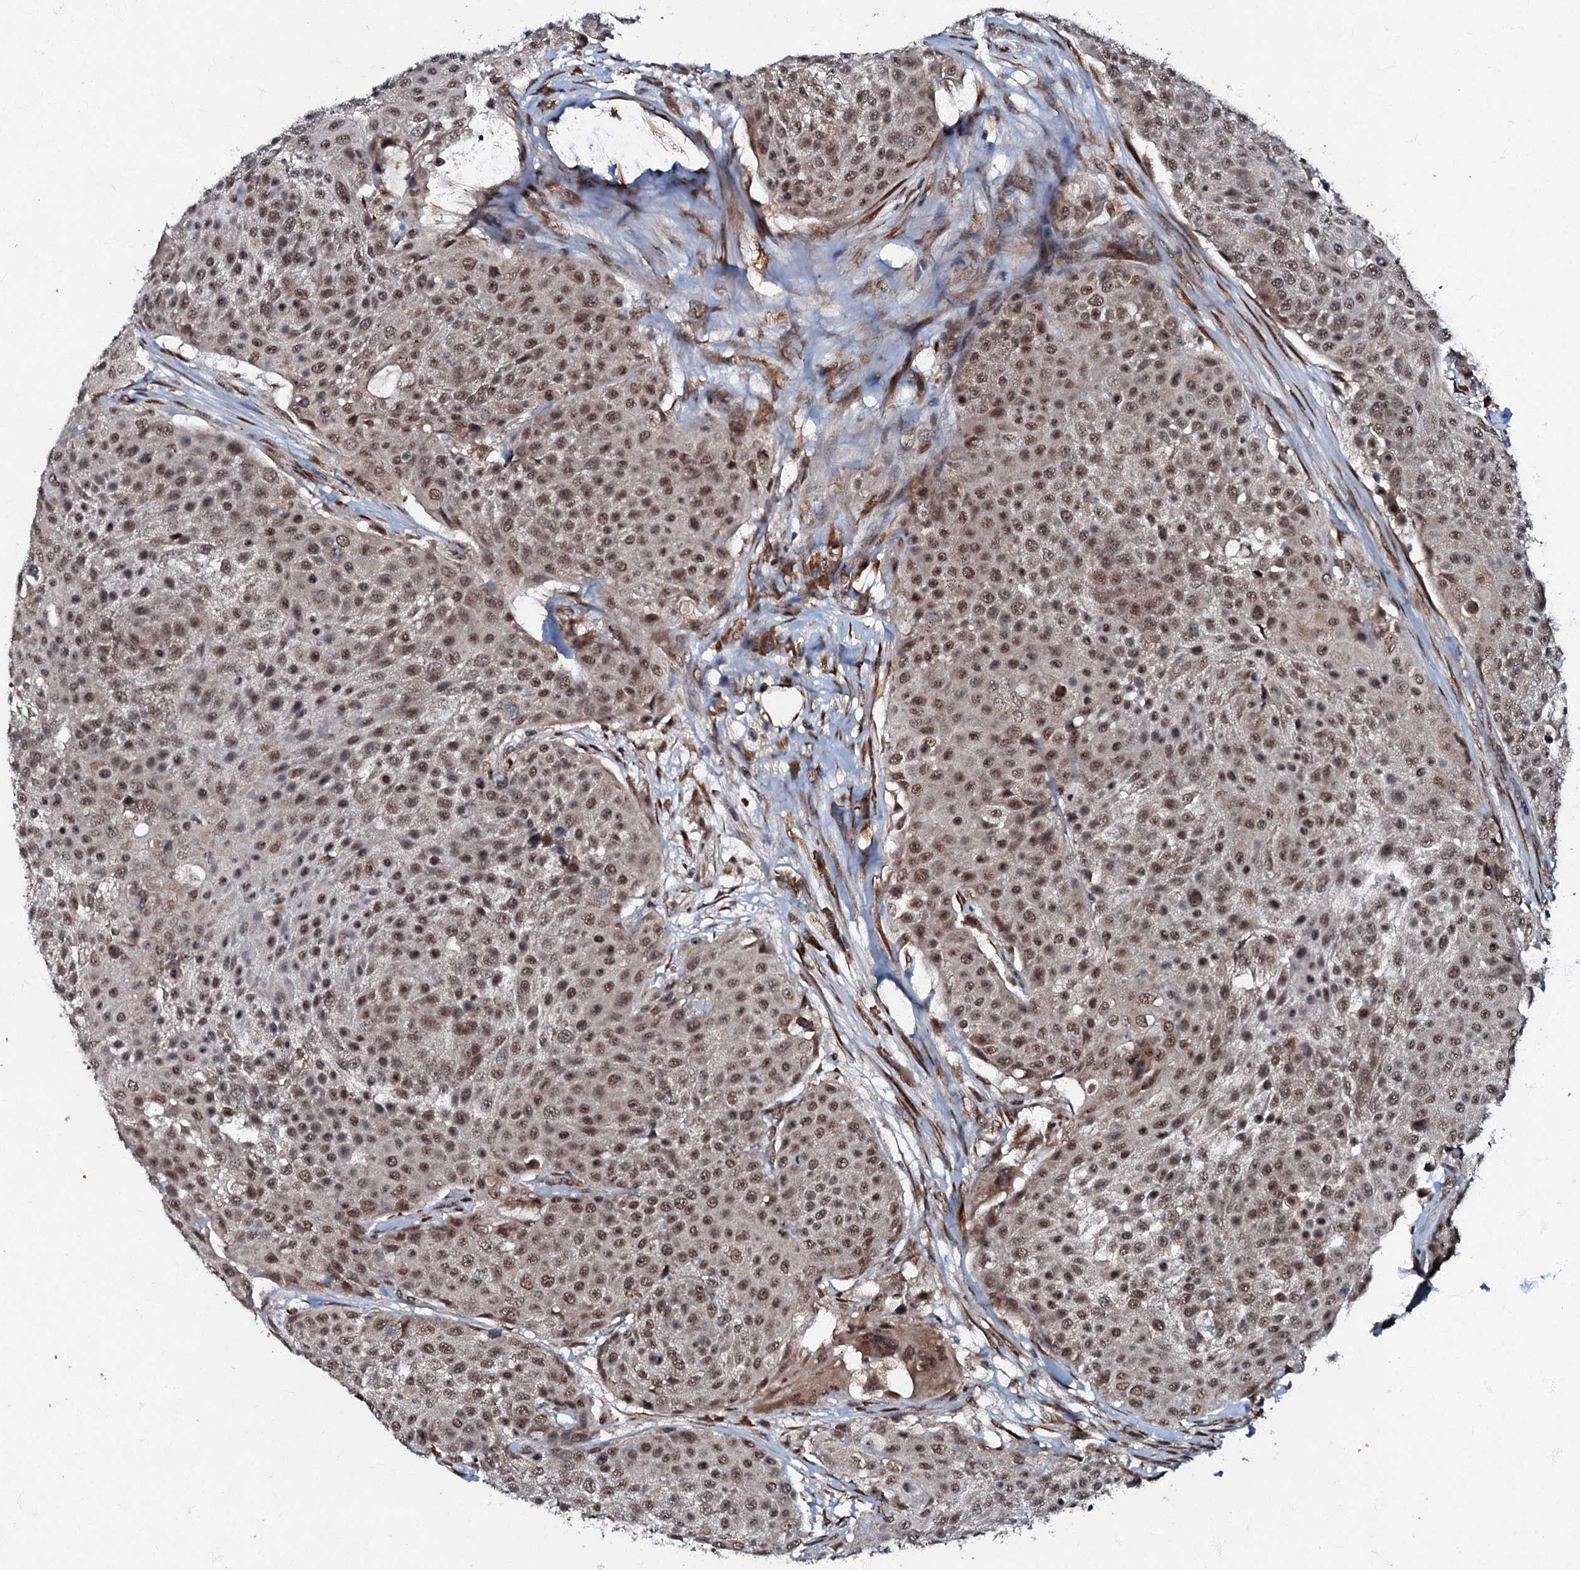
{"staining": {"intensity": "moderate", "quantity": ">75%", "location": "nuclear"}, "tissue": "urothelial cancer", "cell_type": "Tumor cells", "image_type": "cancer", "snomed": [{"axis": "morphology", "description": "Urothelial carcinoma, High grade"}, {"axis": "topography", "description": "Urinary bladder"}], "caption": "Immunohistochemistry (IHC) staining of urothelial cancer, which displays medium levels of moderate nuclear positivity in about >75% of tumor cells indicating moderate nuclear protein expression. The staining was performed using DAB (brown) for protein detection and nuclei were counterstained in hematoxylin (blue).", "gene": "C18orf32", "patient": {"sex": "female", "age": 63}}